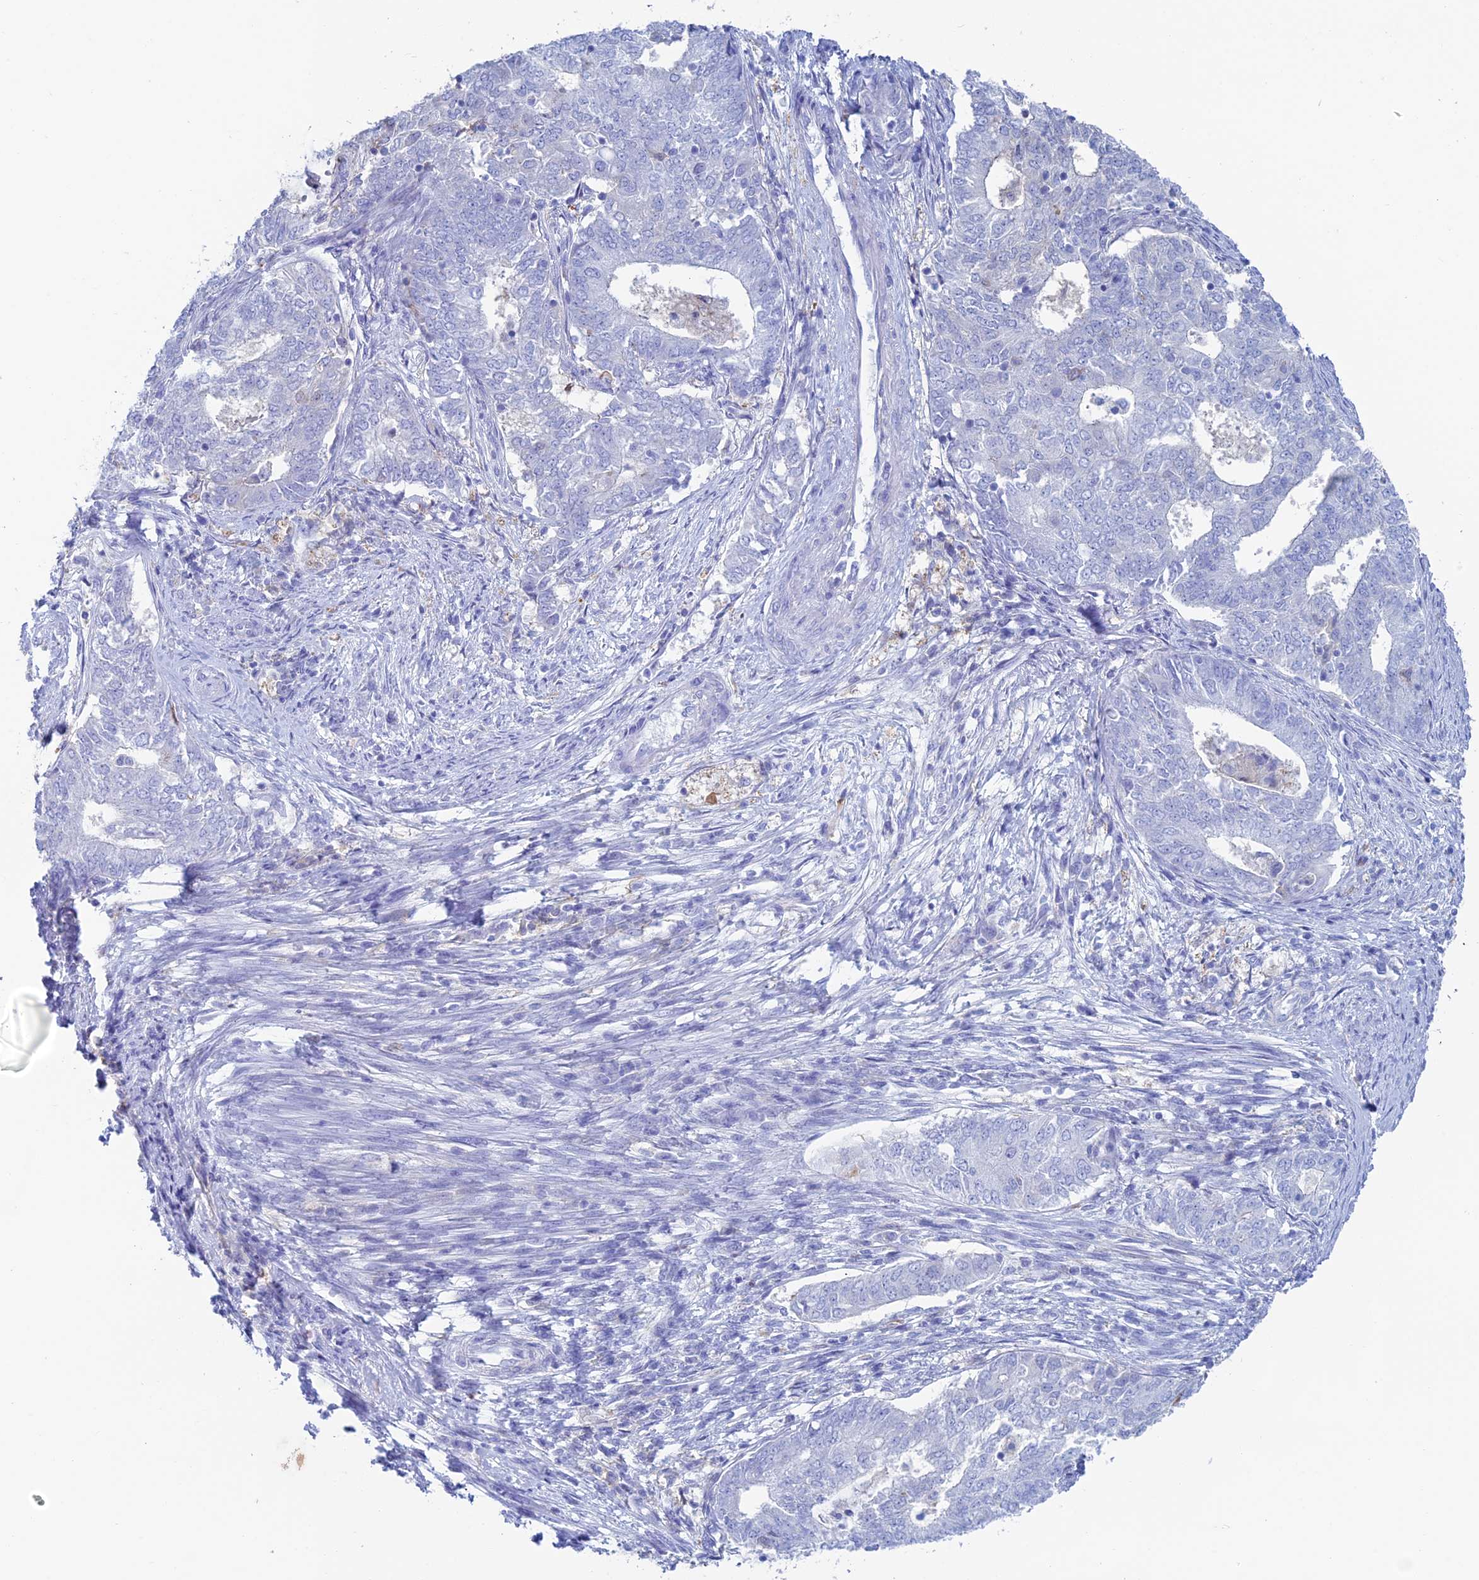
{"staining": {"intensity": "negative", "quantity": "none", "location": "none"}, "tissue": "endometrial cancer", "cell_type": "Tumor cells", "image_type": "cancer", "snomed": [{"axis": "morphology", "description": "Adenocarcinoma, NOS"}, {"axis": "topography", "description": "Endometrium"}], "caption": "Immunohistochemistry (IHC) image of neoplastic tissue: endometrial cancer (adenocarcinoma) stained with DAB (3,3'-diaminobenzidine) exhibits no significant protein expression in tumor cells. (DAB (3,3'-diaminobenzidine) immunohistochemistry visualized using brightfield microscopy, high magnification).", "gene": "KCNK17", "patient": {"sex": "female", "age": 62}}